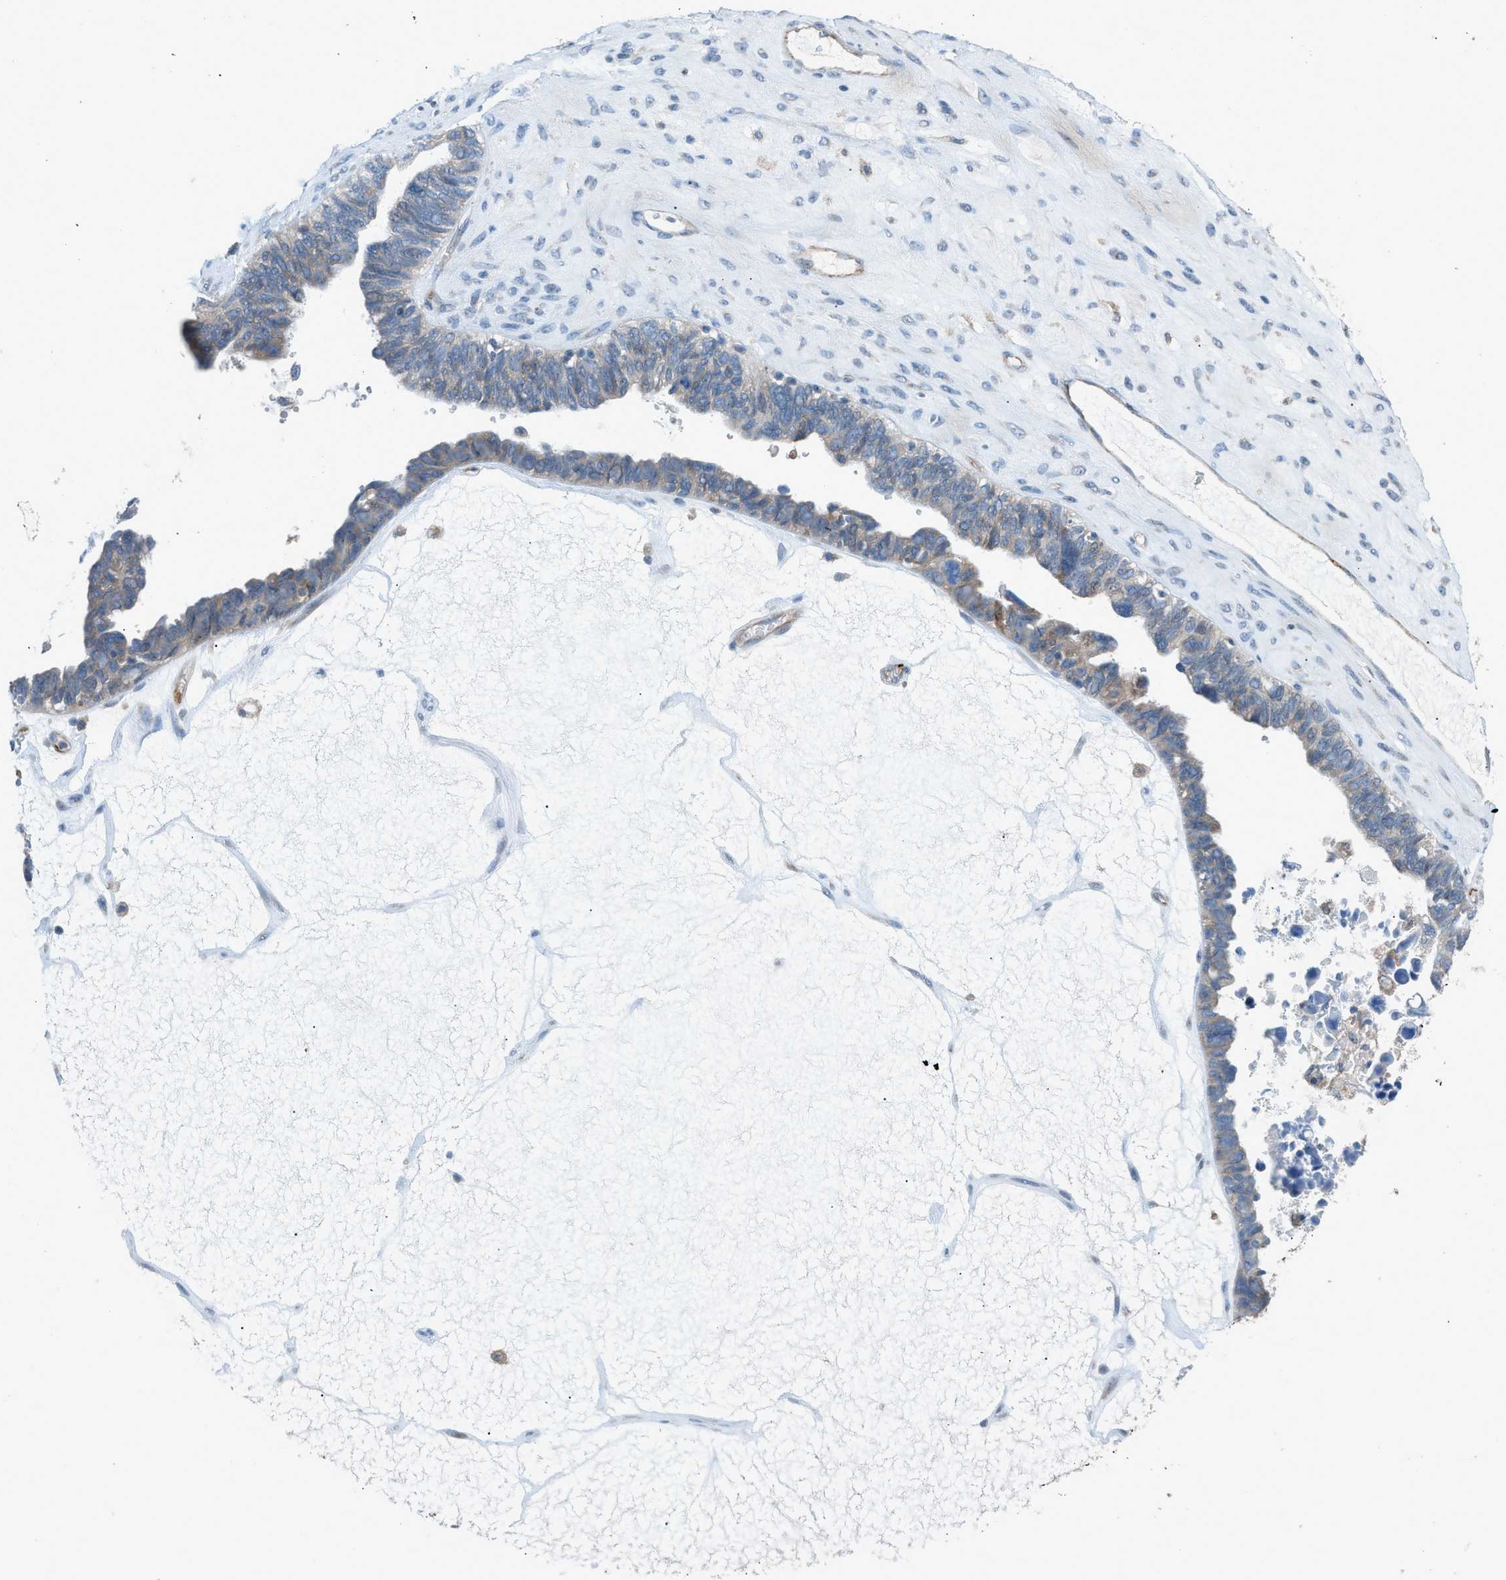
{"staining": {"intensity": "weak", "quantity": "<25%", "location": "cytoplasmic/membranous"}, "tissue": "ovarian cancer", "cell_type": "Tumor cells", "image_type": "cancer", "snomed": [{"axis": "morphology", "description": "Cystadenocarcinoma, serous, NOS"}, {"axis": "topography", "description": "Ovary"}], "caption": "Immunohistochemical staining of ovarian cancer demonstrates no significant expression in tumor cells.", "gene": "HEG1", "patient": {"sex": "female", "age": 79}}